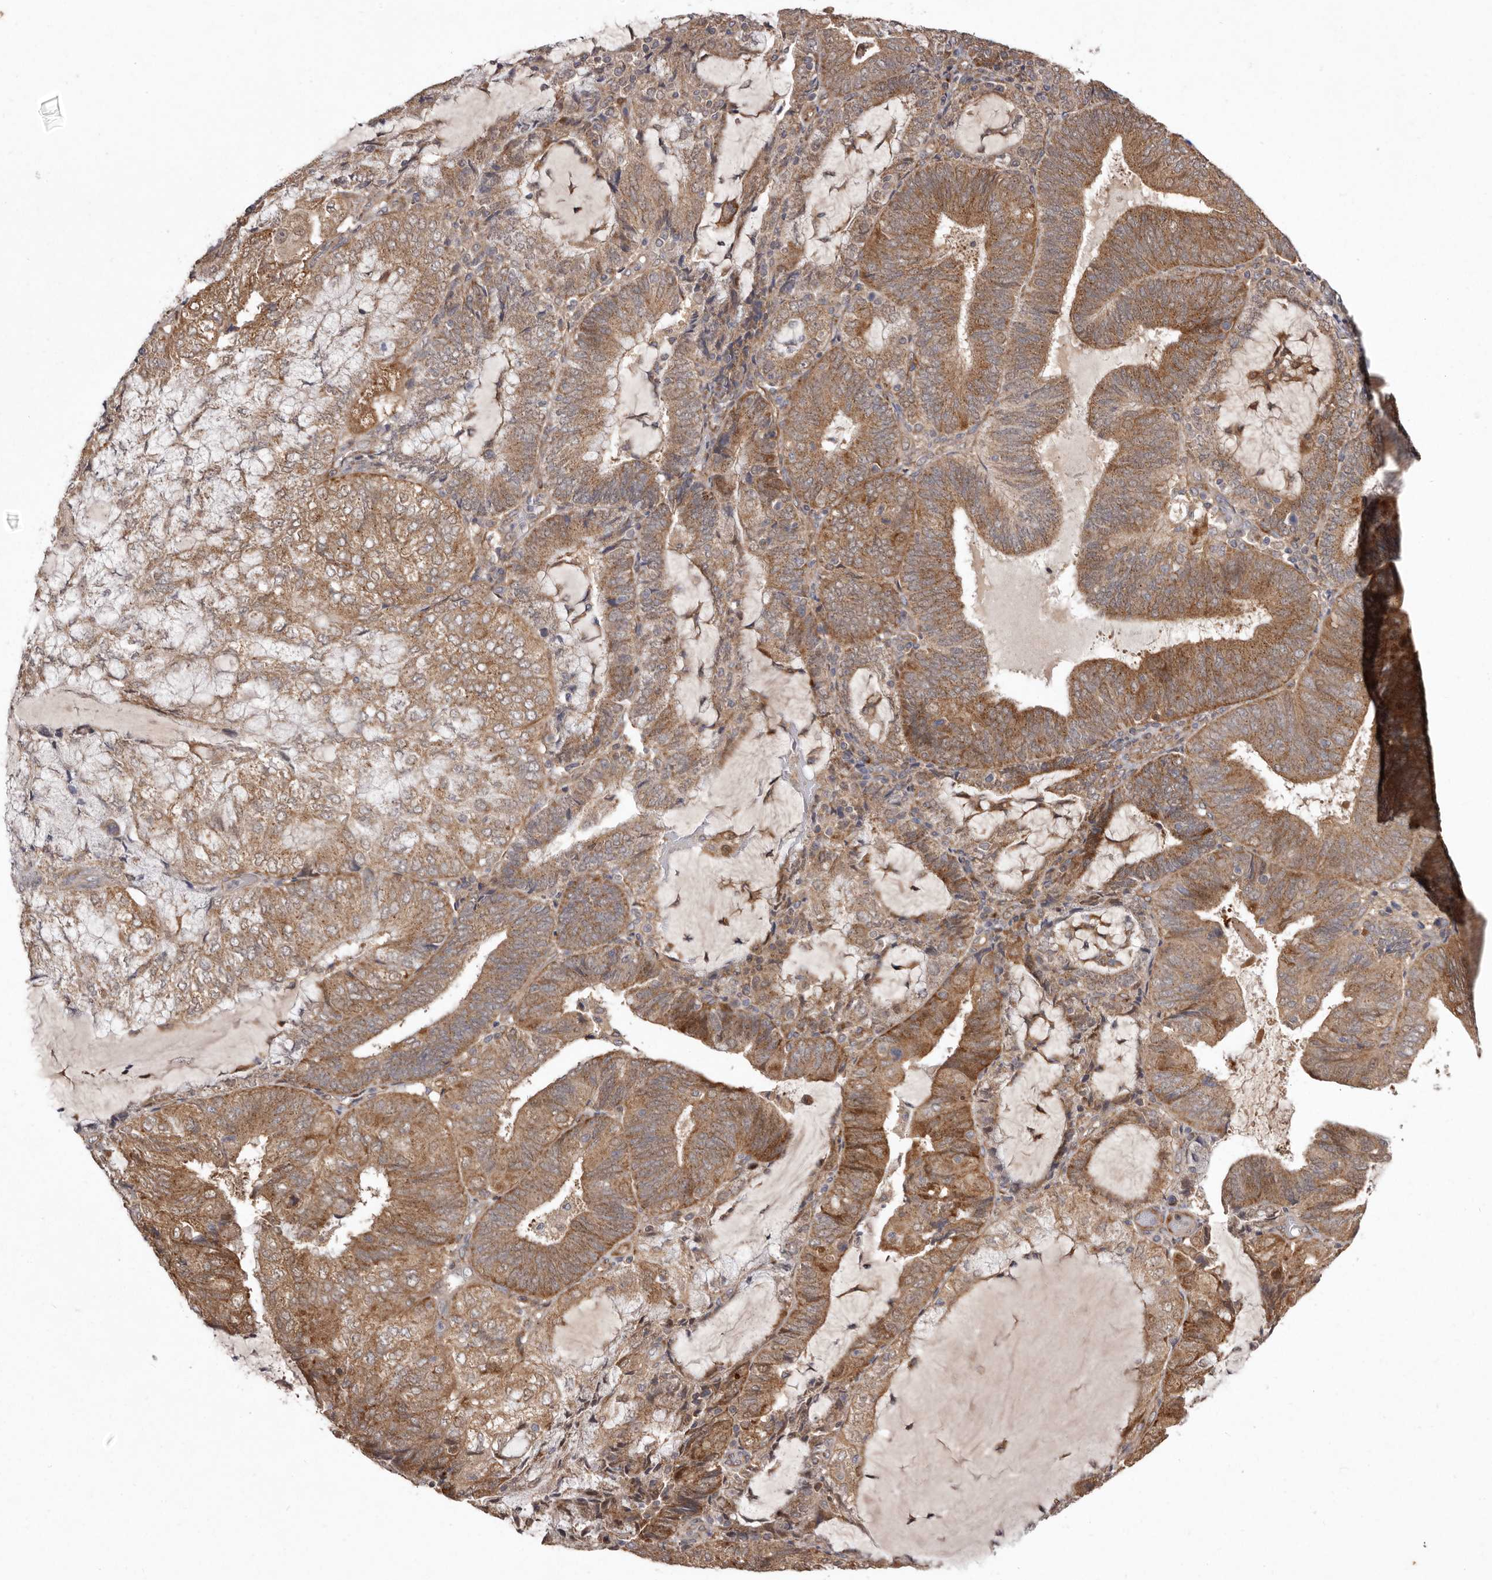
{"staining": {"intensity": "moderate", "quantity": ">75%", "location": "cytoplasmic/membranous"}, "tissue": "endometrial cancer", "cell_type": "Tumor cells", "image_type": "cancer", "snomed": [{"axis": "morphology", "description": "Adenocarcinoma, NOS"}, {"axis": "topography", "description": "Endometrium"}], "caption": "Immunohistochemistry (IHC) photomicrograph of human endometrial adenocarcinoma stained for a protein (brown), which demonstrates medium levels of moderate cytoplasmic/membranous staining in approximately >75% of tumor cells.", "gene": "FLAD1", "patient": {"sex": "female", "age": 81}}